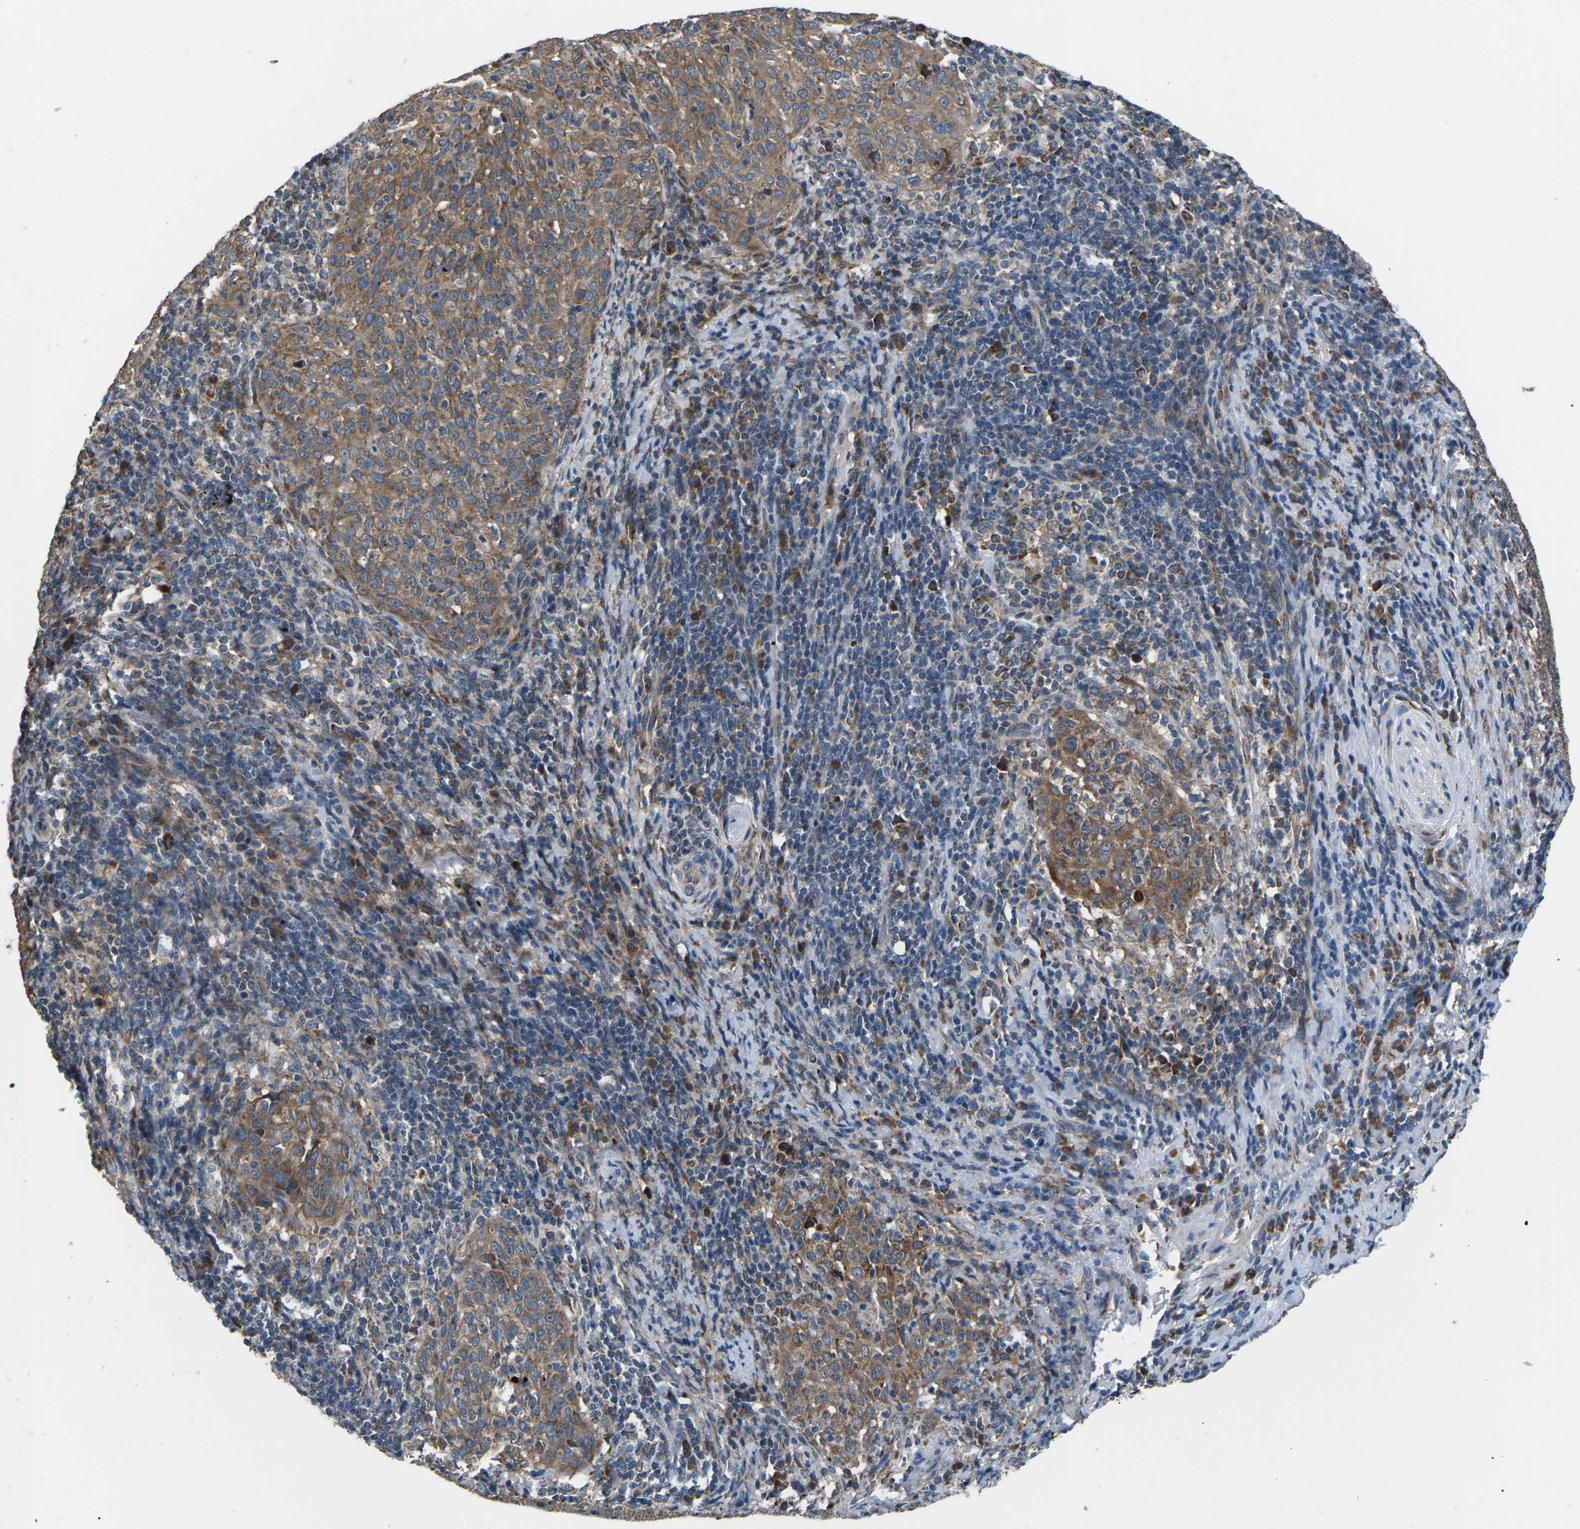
{"staining": {"intensity": "moderate", "quantity": ">75%", "location": "cytoplasmic/membranous"}, "tissue": "cervical cancer", "cell_type": "Tumor cells", "image_type": "cancer", "snomed": [{"axis": "morphology", "description": "Squamous cell carcinoma, NOS"}, {"axis": "topography", "description": "Cervix"}], "caption": "Brown immunohistochemical staining in cervical squamous cell carcinoma demonstrates moderate cytoplasmic/membranous staining in approximately >75% of tumor cells. (DAB (3,3'-diaminobenzidine) IHC with brightfield microscopy, high magnification).", "gene": "GABRP", "patient": {"sex": "female", "age": 51}}